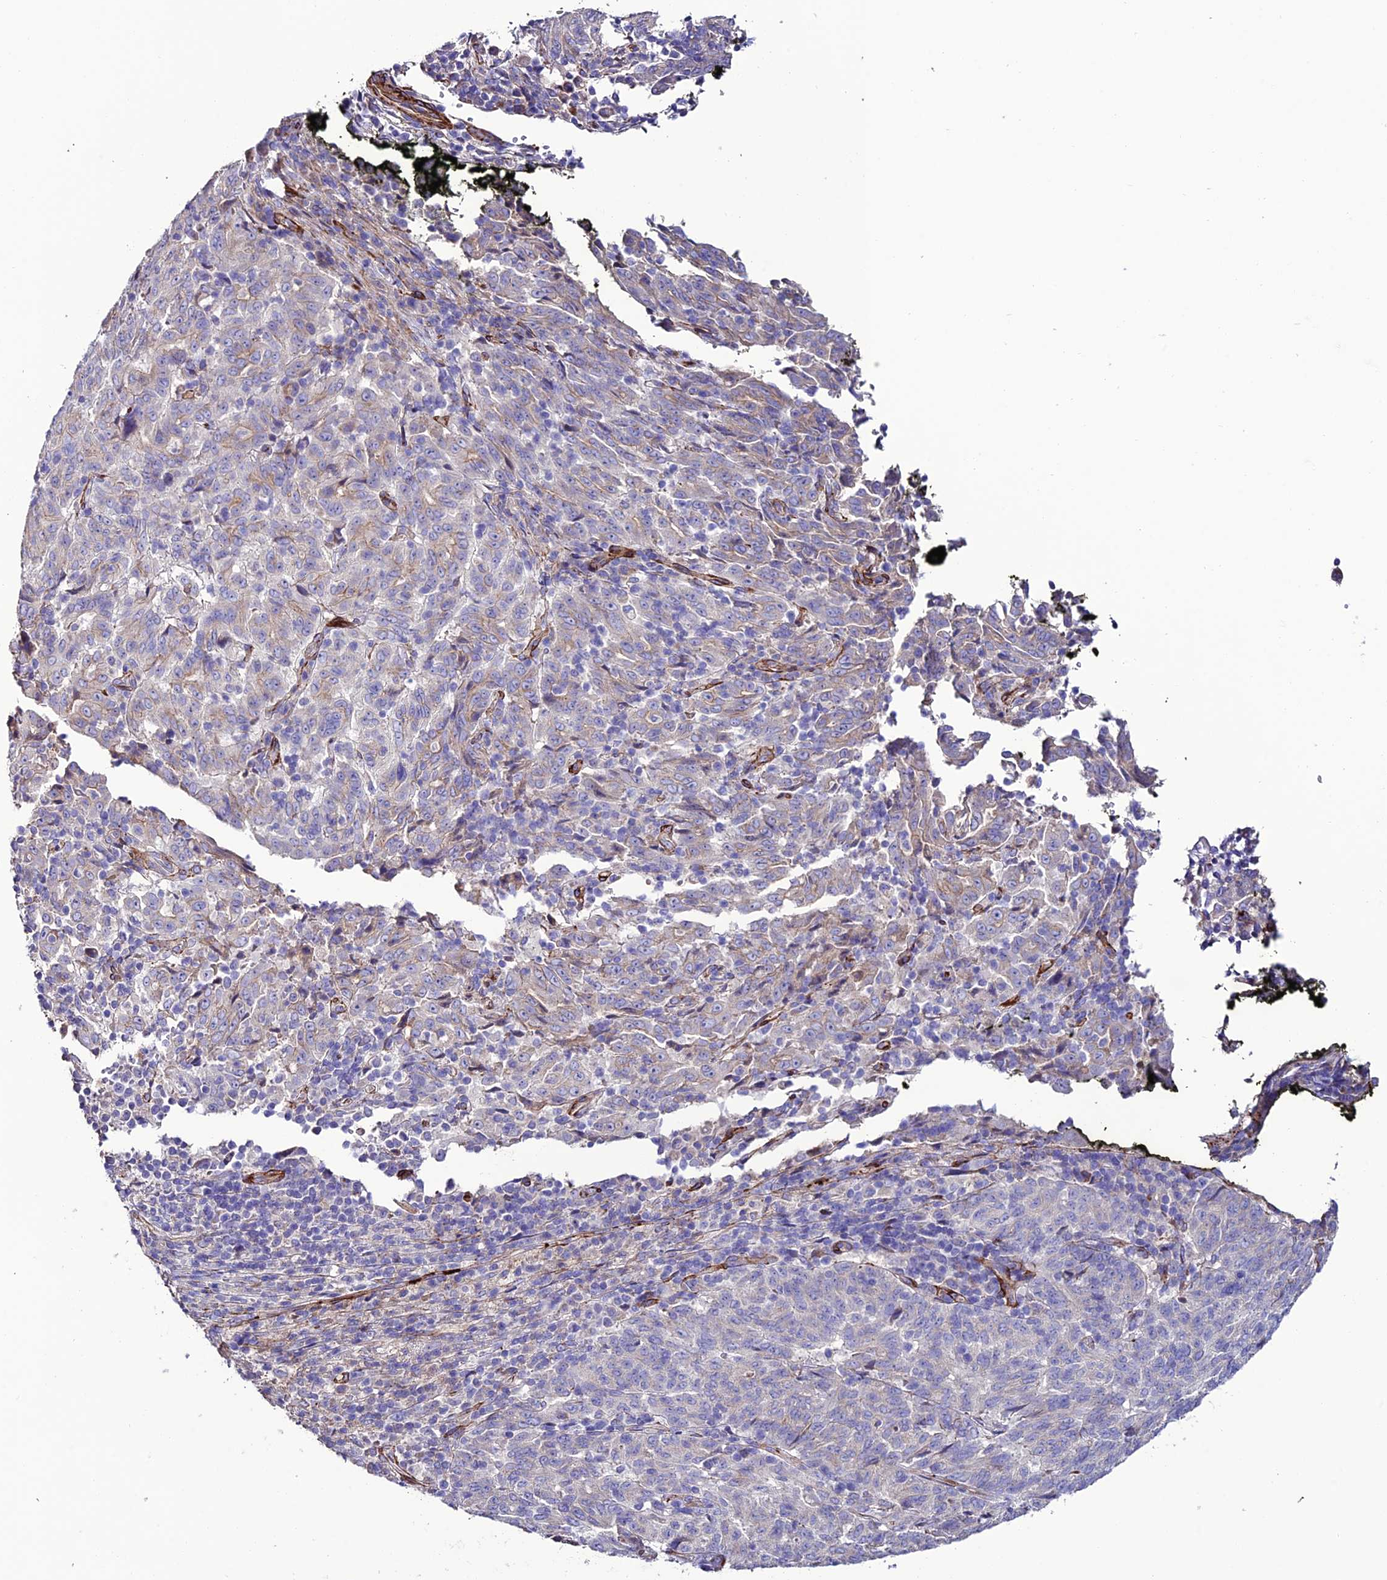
{"staining": {"intensity": "negative", "quantity": "none", "location": "none"}, "tissue": "pancreatic cancer", "cell_type": "Tumor cells", "image_type": "cancer", "snomed": [{"axis": "morphology", "description": "Adenocarcinoma, NOS"}, {"axis": "topography", "description": "Pancreas"}], "caption": "Pancreatic cancer (adenocarcinoma) was stained to show a protein in brown. There is no significant staining in tumor cells. (Brightfield microscopy of DAB (3,3'-diaminobenzidine) immunohistochemistry at high magnification).", "gene": "REX1BD", "patient": {"sex": "male", "age": 63}}